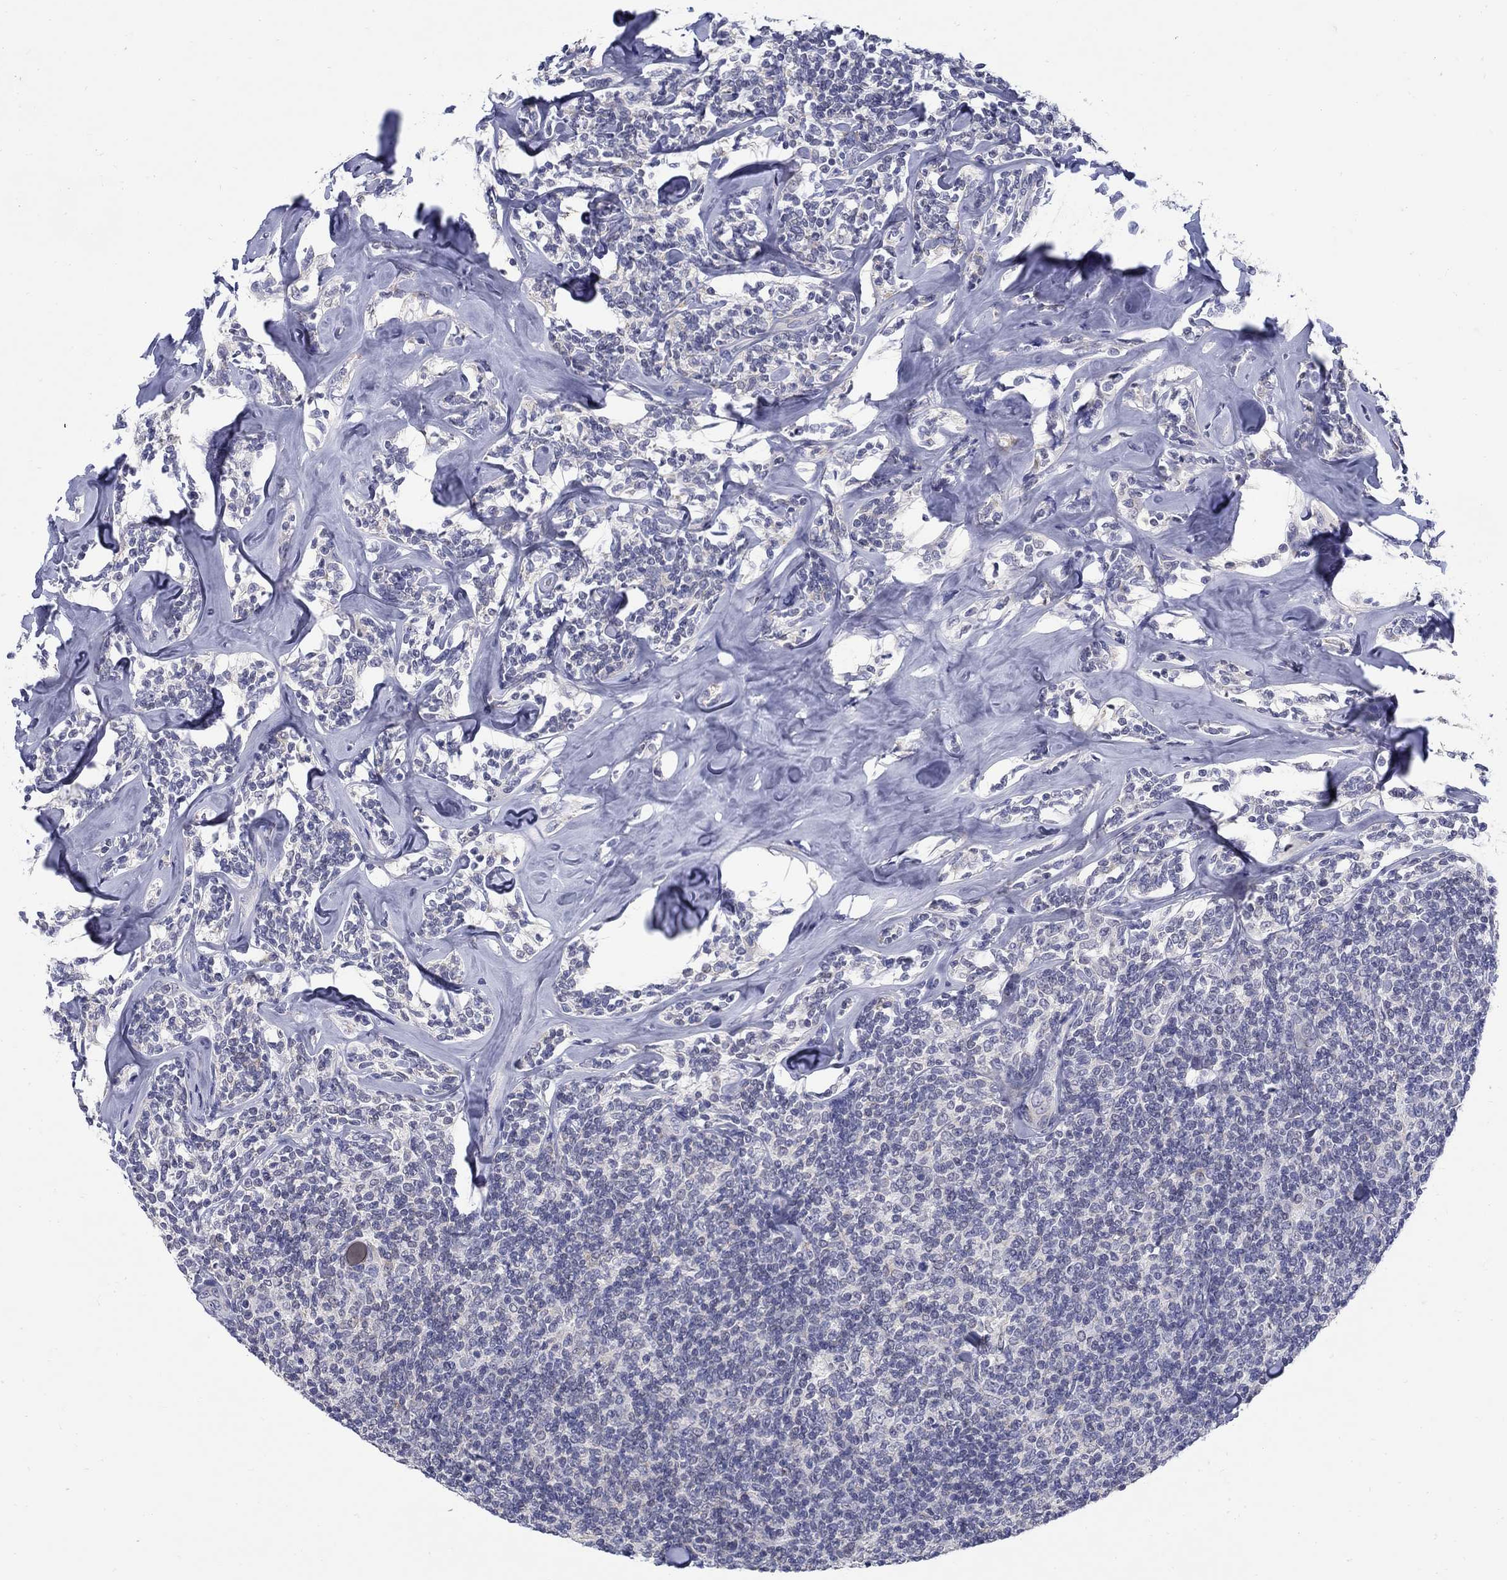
{"staining": {"intensity": "negative", "quantity": "none", "location": "none"}, "tissue": "lymphoma", "cell_type": "Tumor cells", "image_type": "cancer", "snomed": [{"axis": "morphology", "description": "Malignant lymphoma, non-Hodgkin's type, Low grade"}, {"axis": "topography", "description": "Lymph node"}], "caption": "DAB (3,3'-diaminobenzidine) immunohistochemical staining of malignant lymphoma, non-Hodgkin's type (low-grade) displays no significant staining in tumor cells.", "gene": "ABCA4", "patient": {"sex": "female", "age": 56}}